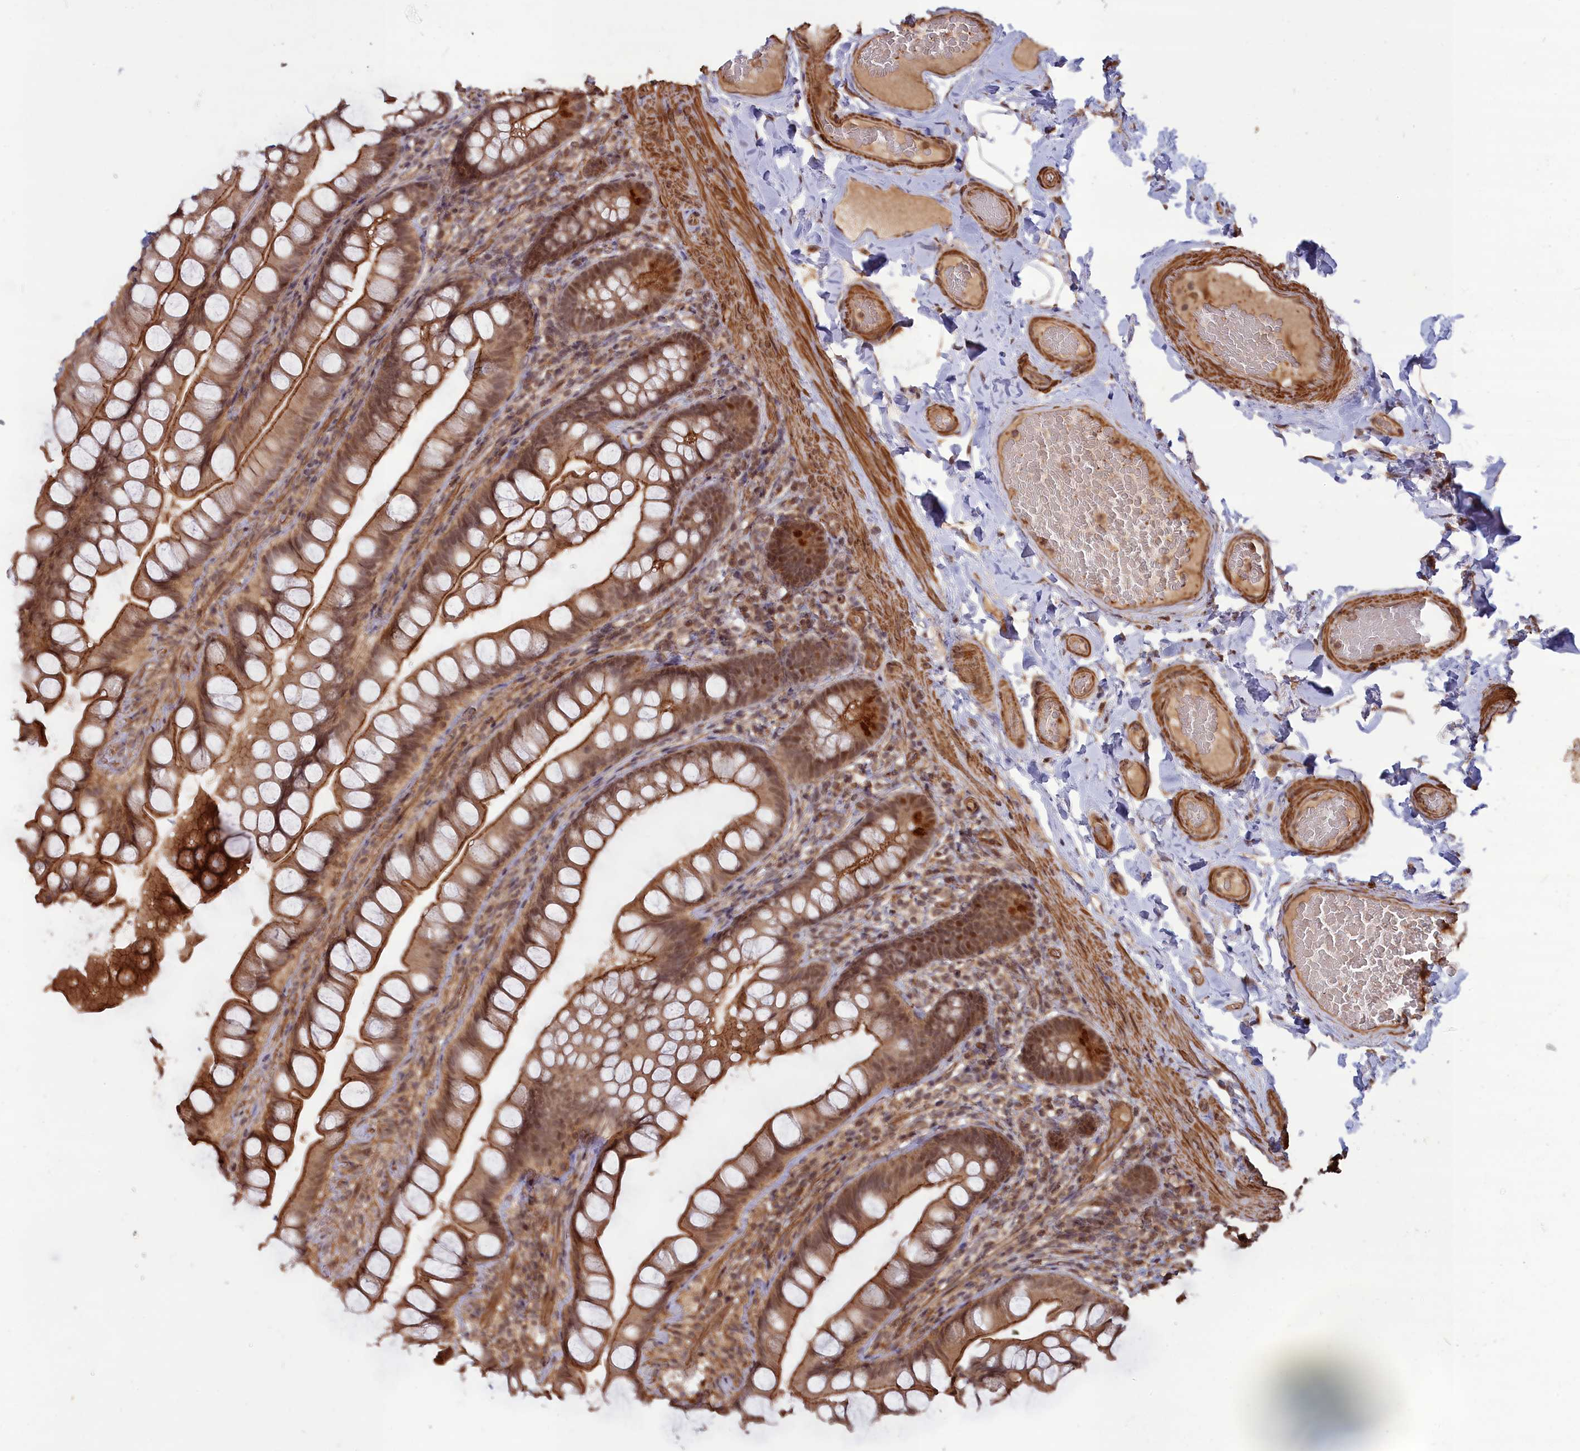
{"staining": {"intensity": "moderate", "quantity": ">75%", "location": "cytoplasmic/membranous,nuclear"}, "tissue": "small intestine", "cell_type": "Glandular cells", "image_type": "normal", "snomed": [{"axis": "morphology", "description": "Normal tissue, NOS"}, {"axis": "topography", "description": "Small intestine"}], "caption": "Moderate cytoplasmic/membranous,nuclear protein staining is identified in approximately >75% of glandular cells in small intestine. Using DAB (brown) and hematoxylin (blue) stains, captured at high magnification using brightfield microscopy.", "gene": "CCDC174", "patient": {"sex": "male", "age": 70}}